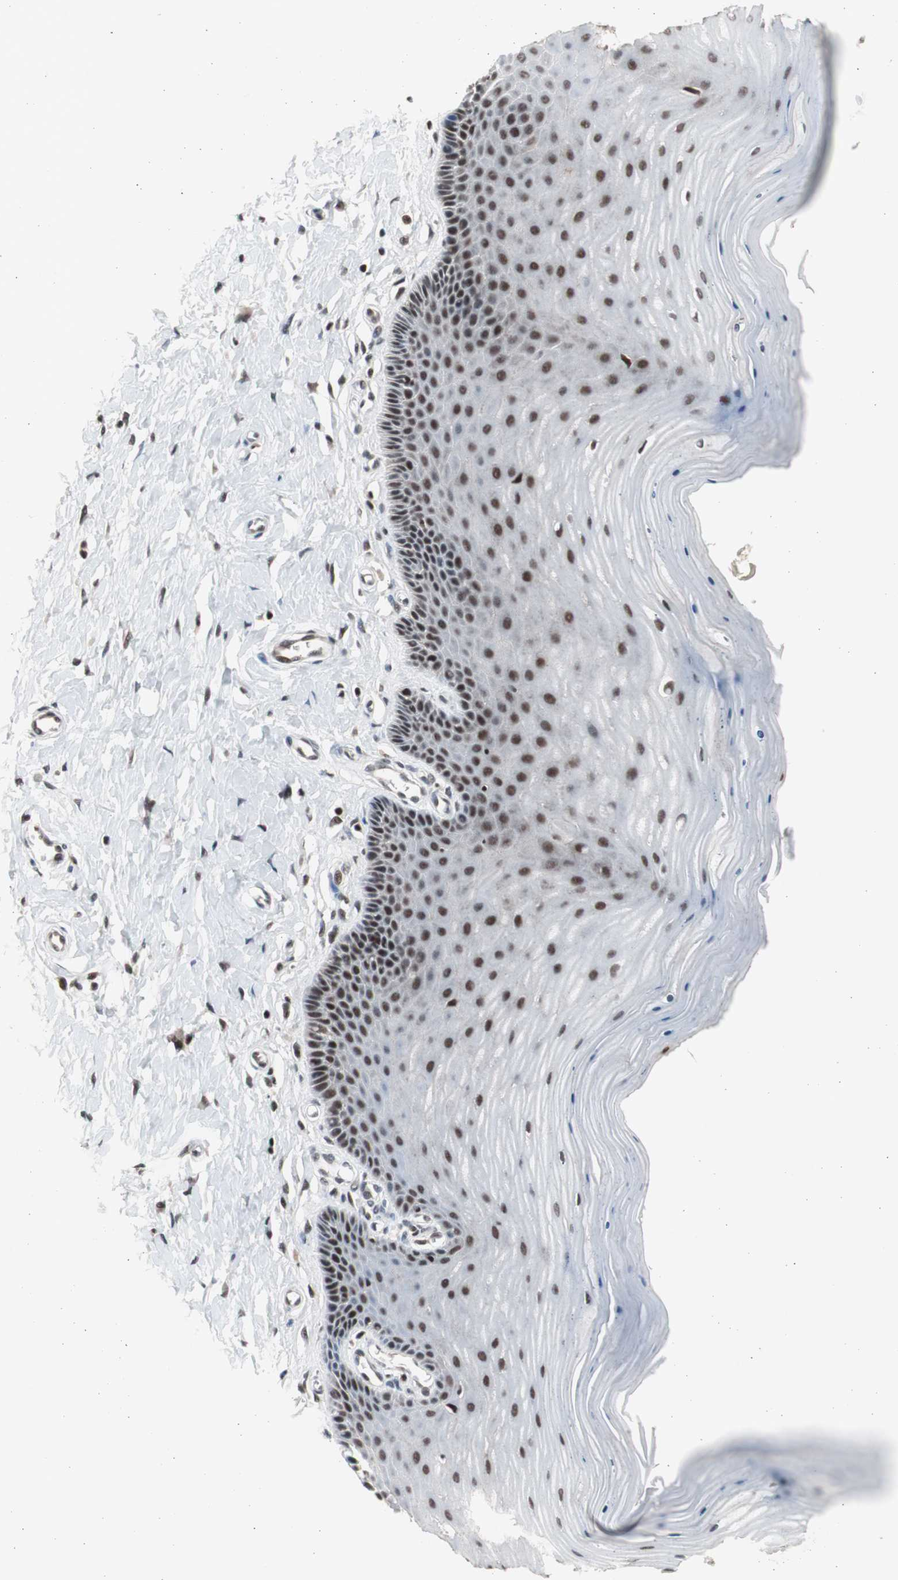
{"staining": {"intensity": "strong", "quantity": ">75%", "location": "nuclear"}, "tissue": "cervix", "cell_type": "Glandular cells", "image_type": "normal", "snomed": [{"axis": "morphology", "description": "Normal tissue, NOS"}, {"axis": "topography", "description": "Cervix"}], "caption": "Immunohistochemical staining of normal human cervix demonstrates >75% levels of strong nuclear protein staining in approximately >75% of glandular cells. (Stains: DAB (3,3'-diaminobenzidine) in brown, nuclei in blue, Microscopy: brightfield microscopy at high magnification).", "gene": "RPA1", "patient": {"sex": "female", "age": 55}}